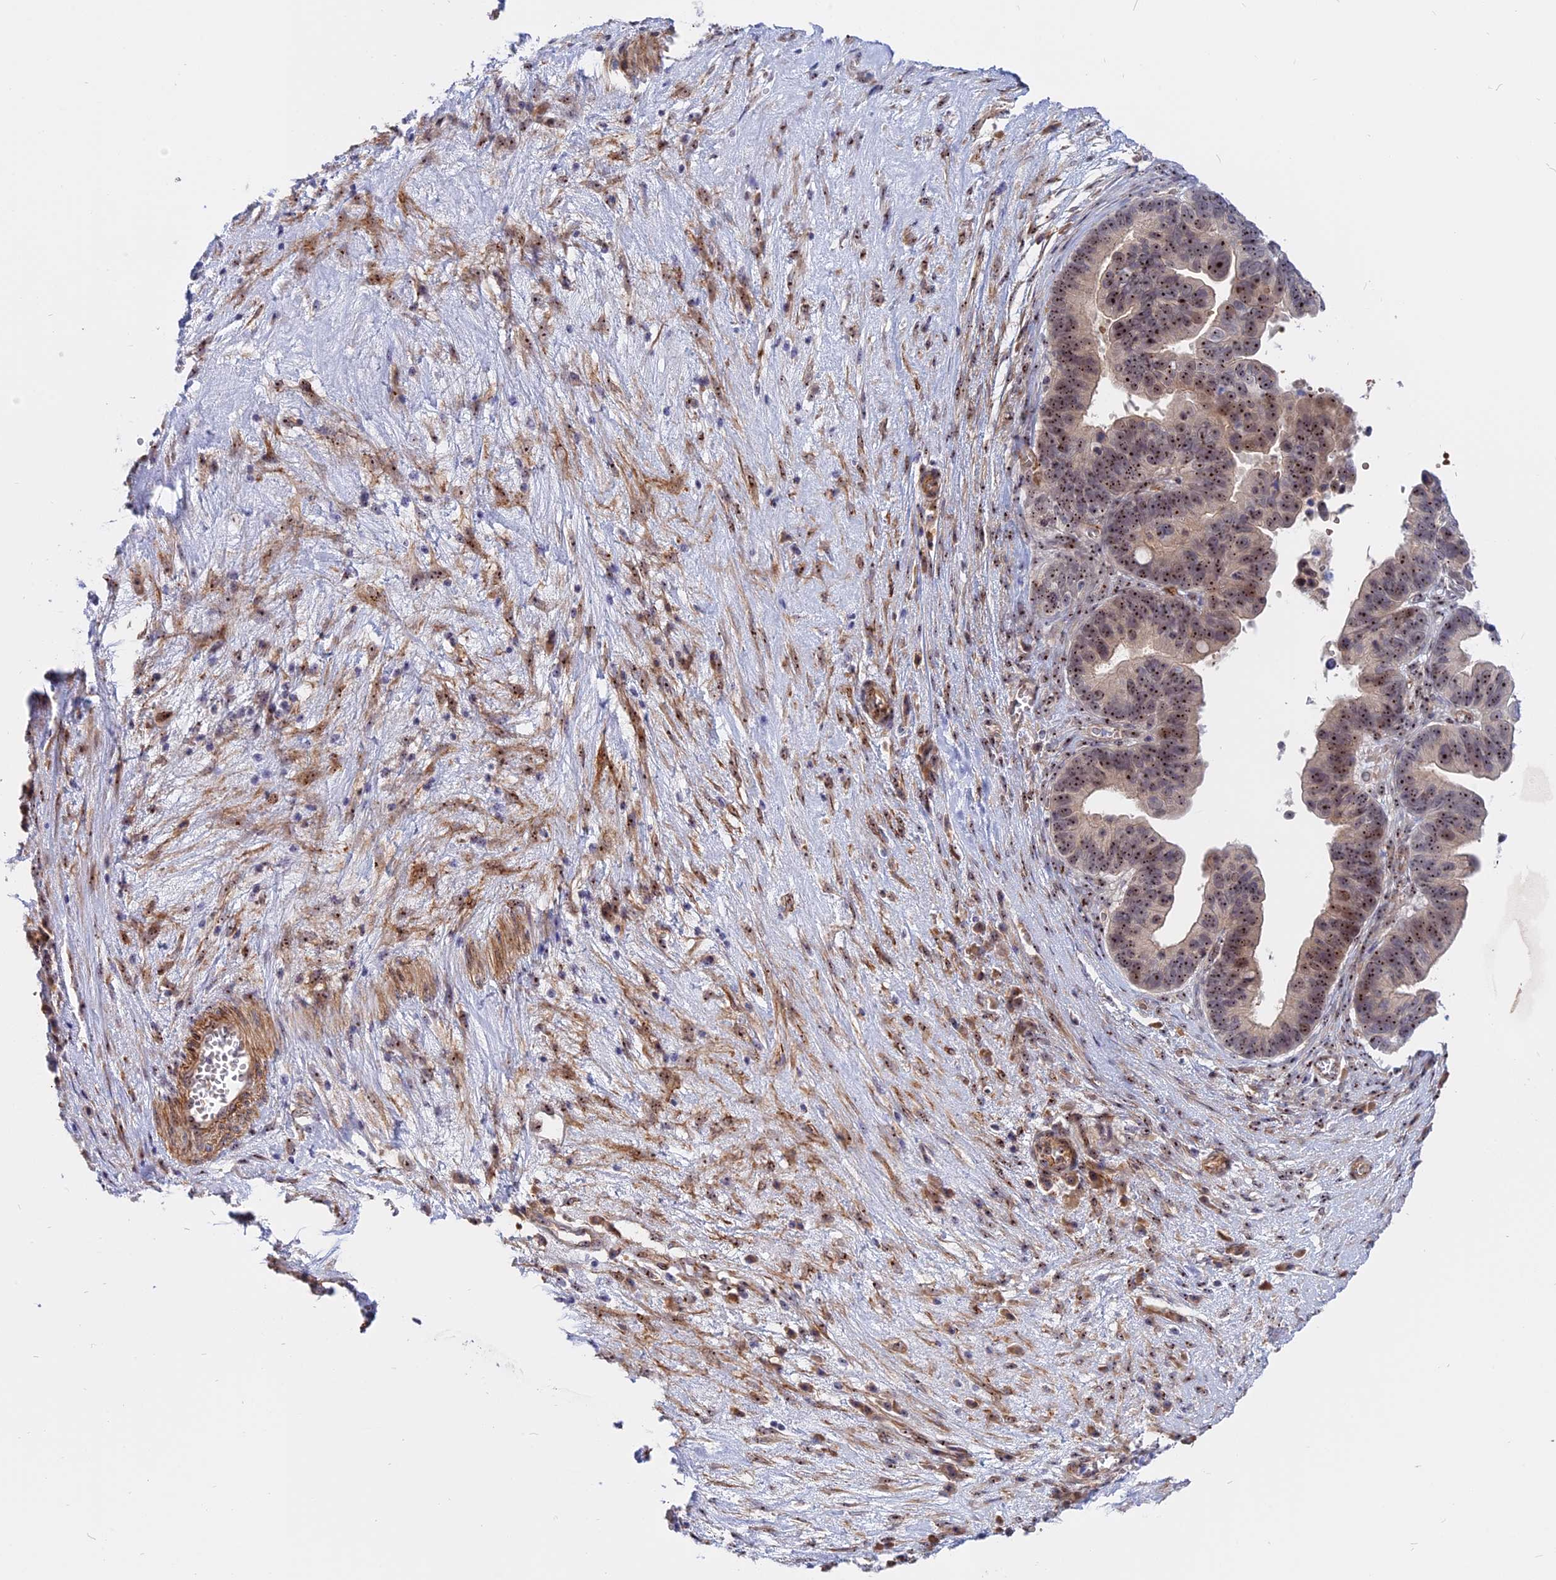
{"staining": {"intensity": "moderate", "quantity": ">75%", "location": "nuclear"}, "tissue": "ovarian cancer", "cell_type": "Tumor cells", "image_type": "cancer", "snomed": [{"axis": "morphology", "description": "Cystadenocarcinoma, serous, NOS"}, {"axis": "topography", "description": "Ovary"}], "caption": "Human serous cystadenocarcinoma (ovarian) stained for a protein (brown) exhibits moderate nuclear positive positivity in approximately >75% of tumor cells.", "gene": "DBNDD1", "patient": {"sex": "female", "age": 56}}